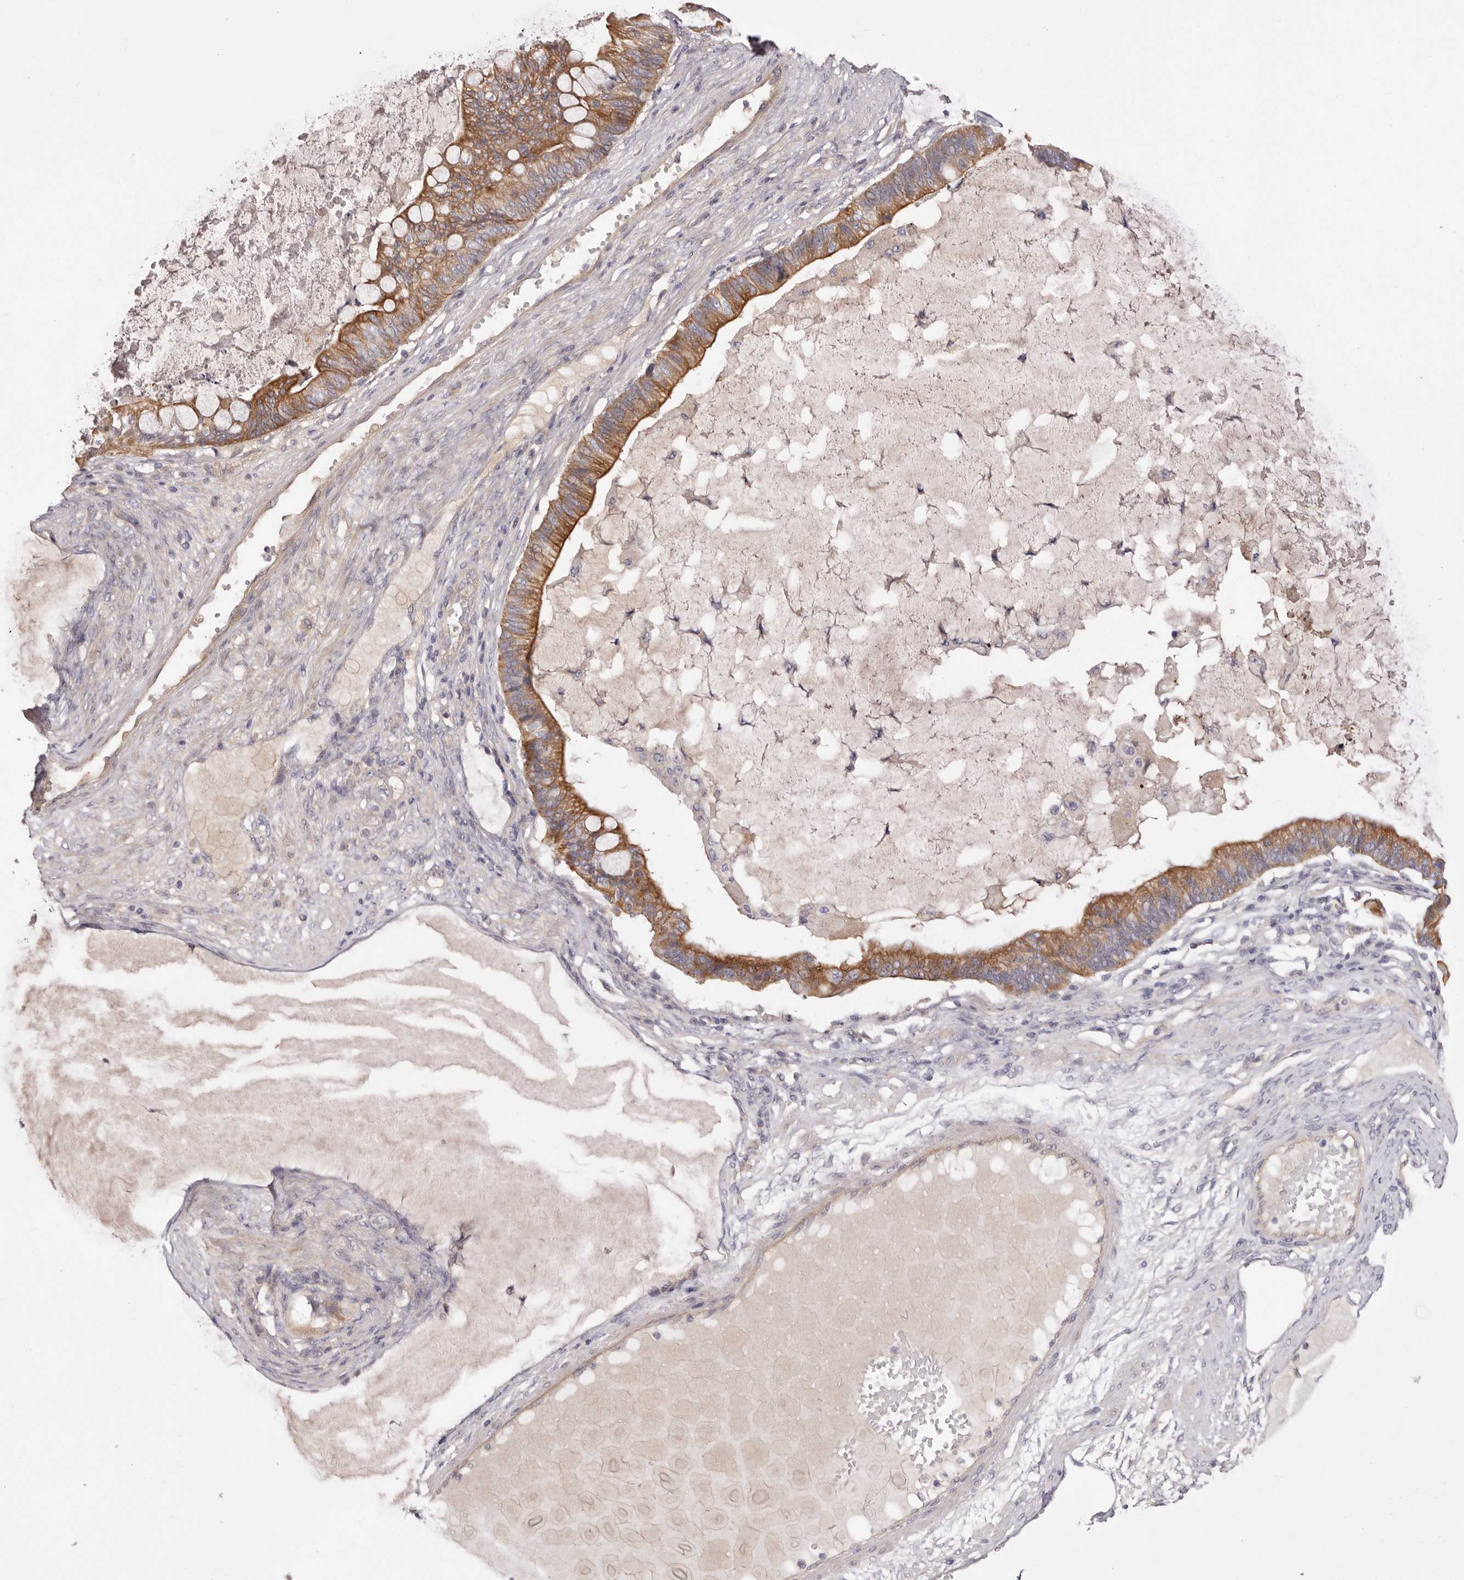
{"staining": {"intensity": "moderate", "quantity": ">75%", "location": "cytoplasmic/membranous"}, "tissue": "ovarian cancer", "cell_type": "Tumor cells", "image_type": "cancer", "snomed": [{"axis": "morphology", "description": "Cystadenocarcinoma, mucinous, NOS"}, {"axis": "topography", "description": "Ovary"}], "caption": "IHC staining of ovarian mucinous cystadenocarcinoma, which displays medium levels of moderate cytoplasmic/membranous staining in about >75% of tumor cells indicating moderate cytoplasmic/membranous protein expression. The staining was performed using DAB (brown) for protein detection and nuclei were counterstained in hematoxylin (blue).", "gene": "STK16", "patient": {"sex": "female", "age": 61}}